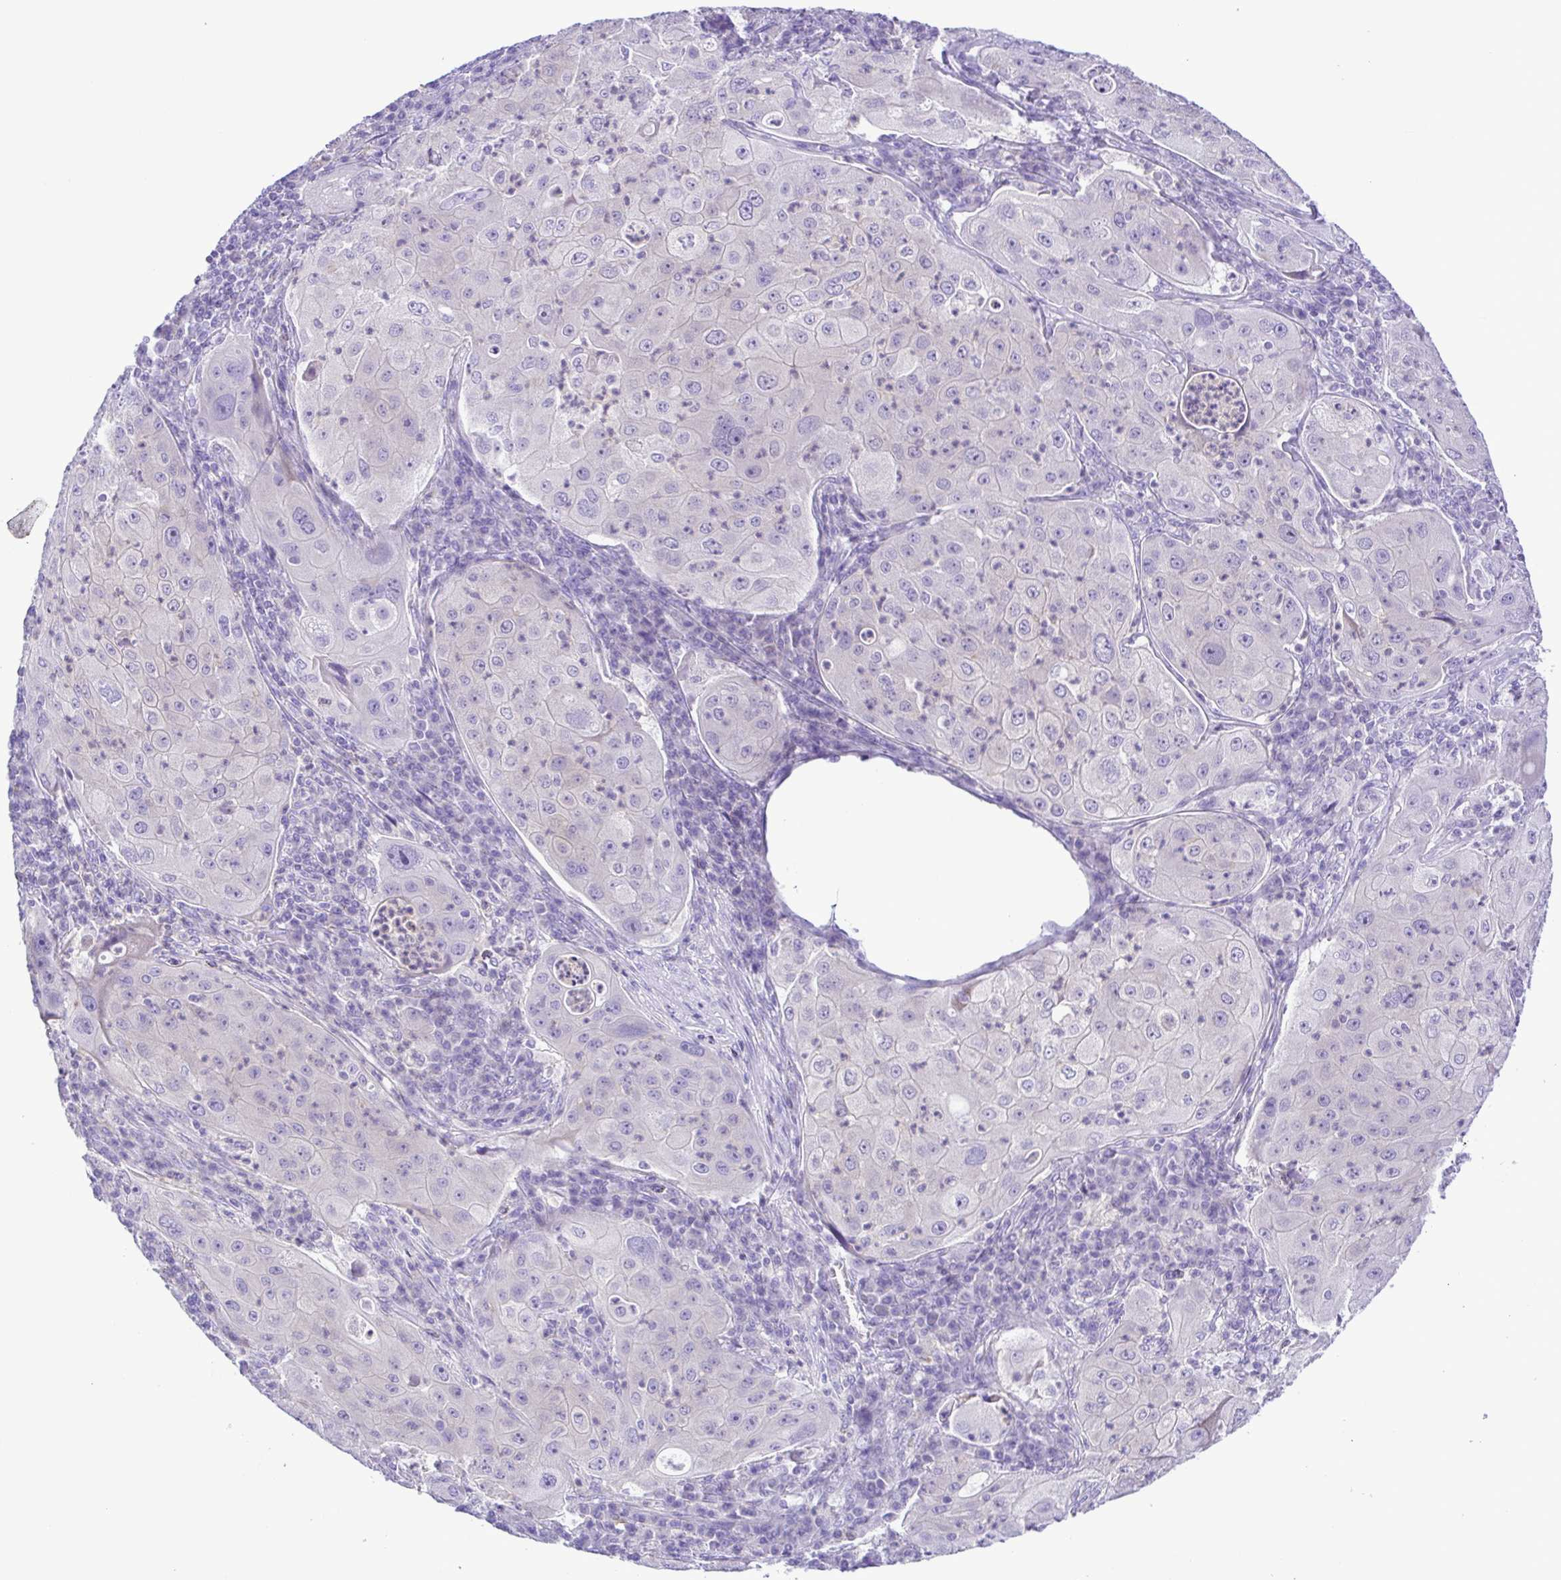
{"staining": {"intensity": "negative", "quantity": "none", "location": "none"}, "tissue": "lung cancer", "cell_type": "Tumor cells", "image_type": "cancer", "snomed": [{"axis": "morphology", "description": "Squamous cell carcinoma, NOS"}, {"axis": "topography", "description": "Lung"}], "caption": "This is an immunohistochemistry (IHC) micrograph of lung cancer. There is no staining in tumor cells.", "gene": "SYT1", "patient": {"sex": "female", "age": 59}}